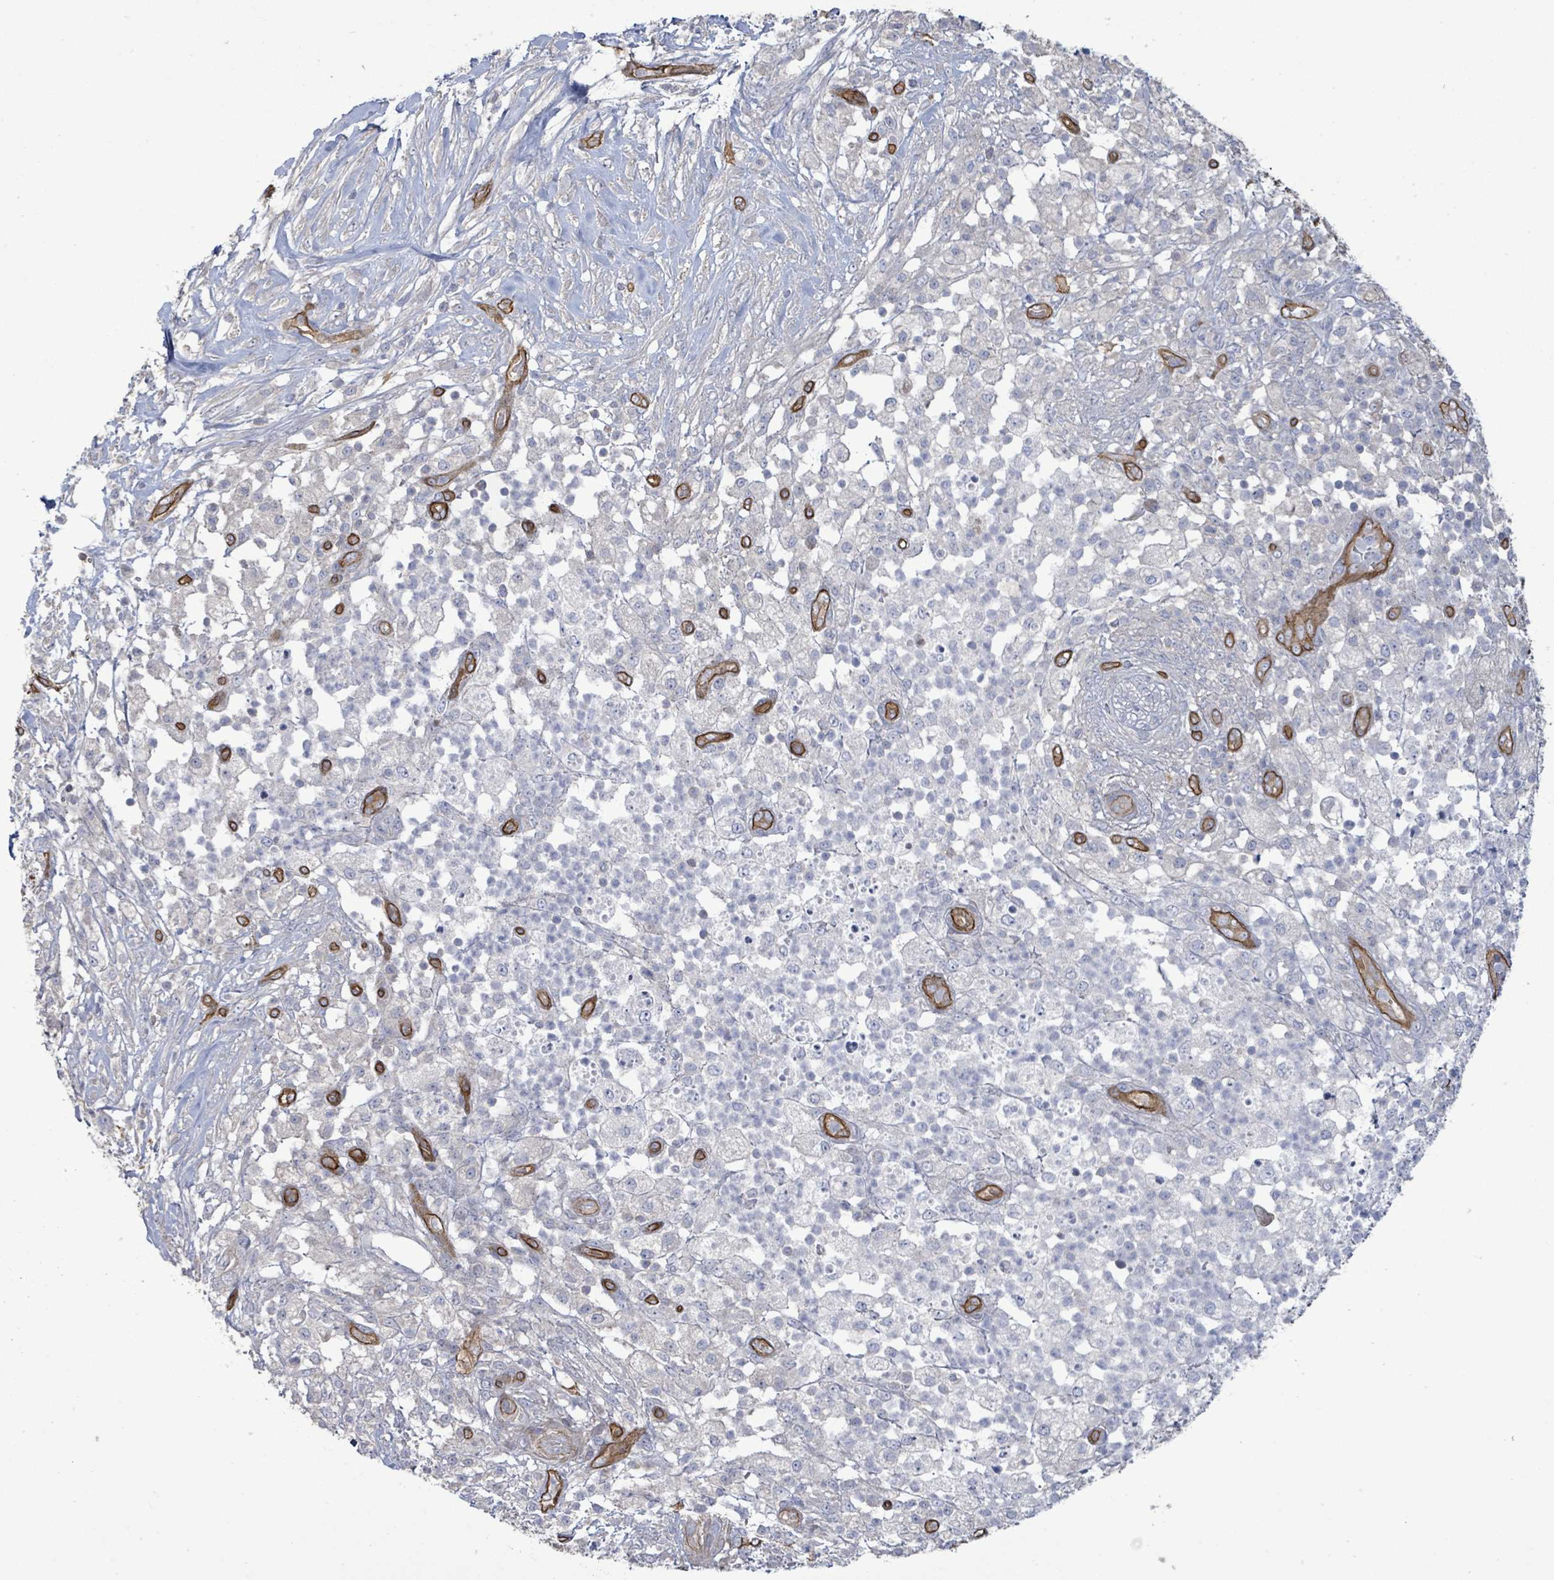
{"staining": {"intensity": "negative", "quantity": "none", "location": "none"}, "tissue": "pancreatic cancer", "cell_type": "Tumor cells", "image_type": "cancer", "snomed": [{"axis": "morphology", "description": "Adenocarcinoma, NOS"}, {"axis": "topography", "description": "Pancreas"}], "caption": "Tumor cells show no significant protein positivity in pancreatic cancer (adenocarcinoma).", "gene": "KANK3", "patient": {"sex": "female", "age": 72}}